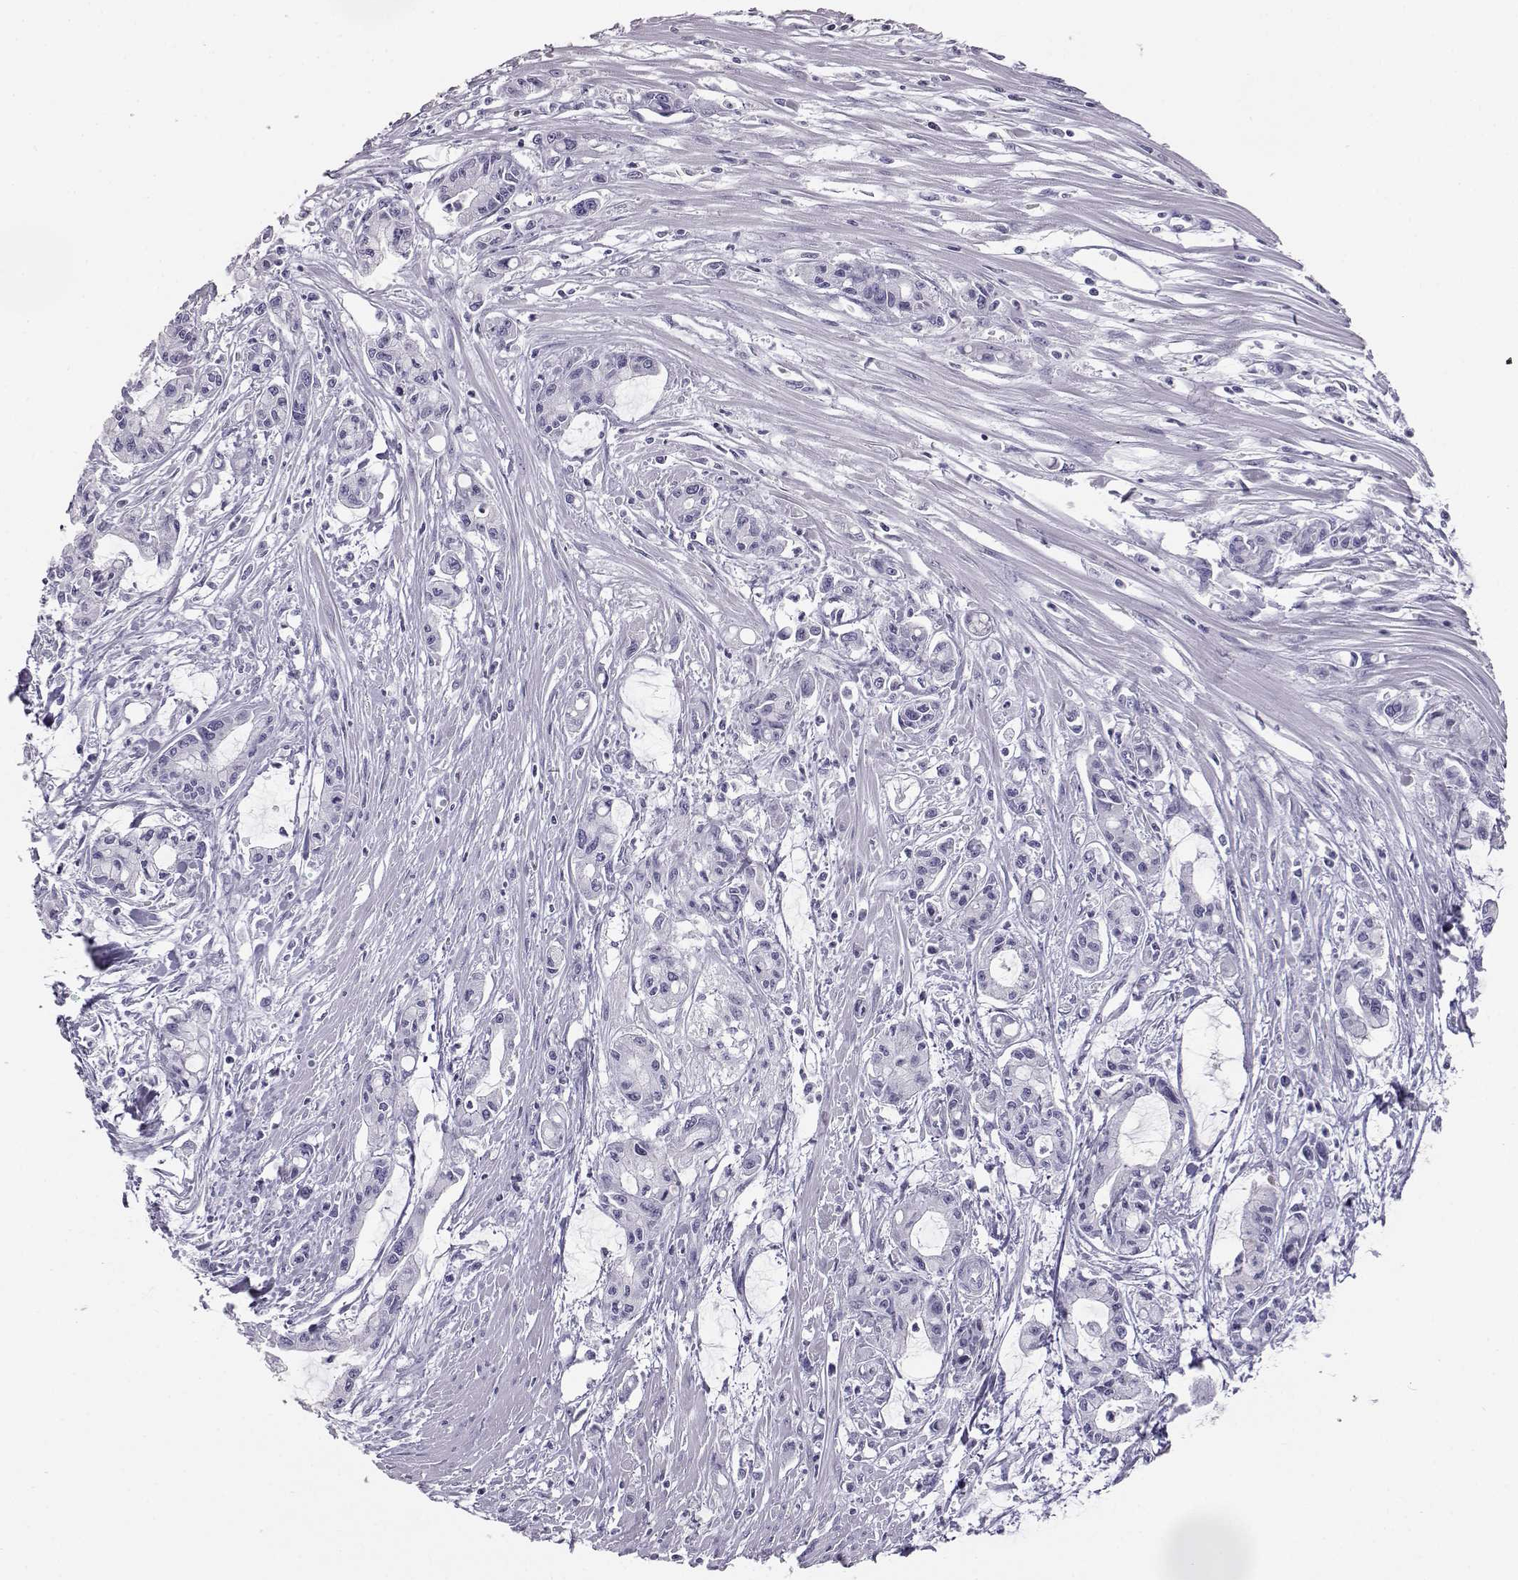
{"staining": {"intensity": "negative", "quantity": "none", "location": "none"}, "tissue": "pancreatic cancer", "cell_type": "Tumor cells", "image_type": "cancer", "snomed": [{"axis": "morphology", "description": "Adenocarcinoma, NOS"}, {"axis": "topography", "description": "Pancreas"}], "caption": "Immunohistochemical staining of human pancreatic cancer shows no significant positivity in tumor cells.", "gene": "ITLN2", "patient": {"sex": "male", "age": 48}}